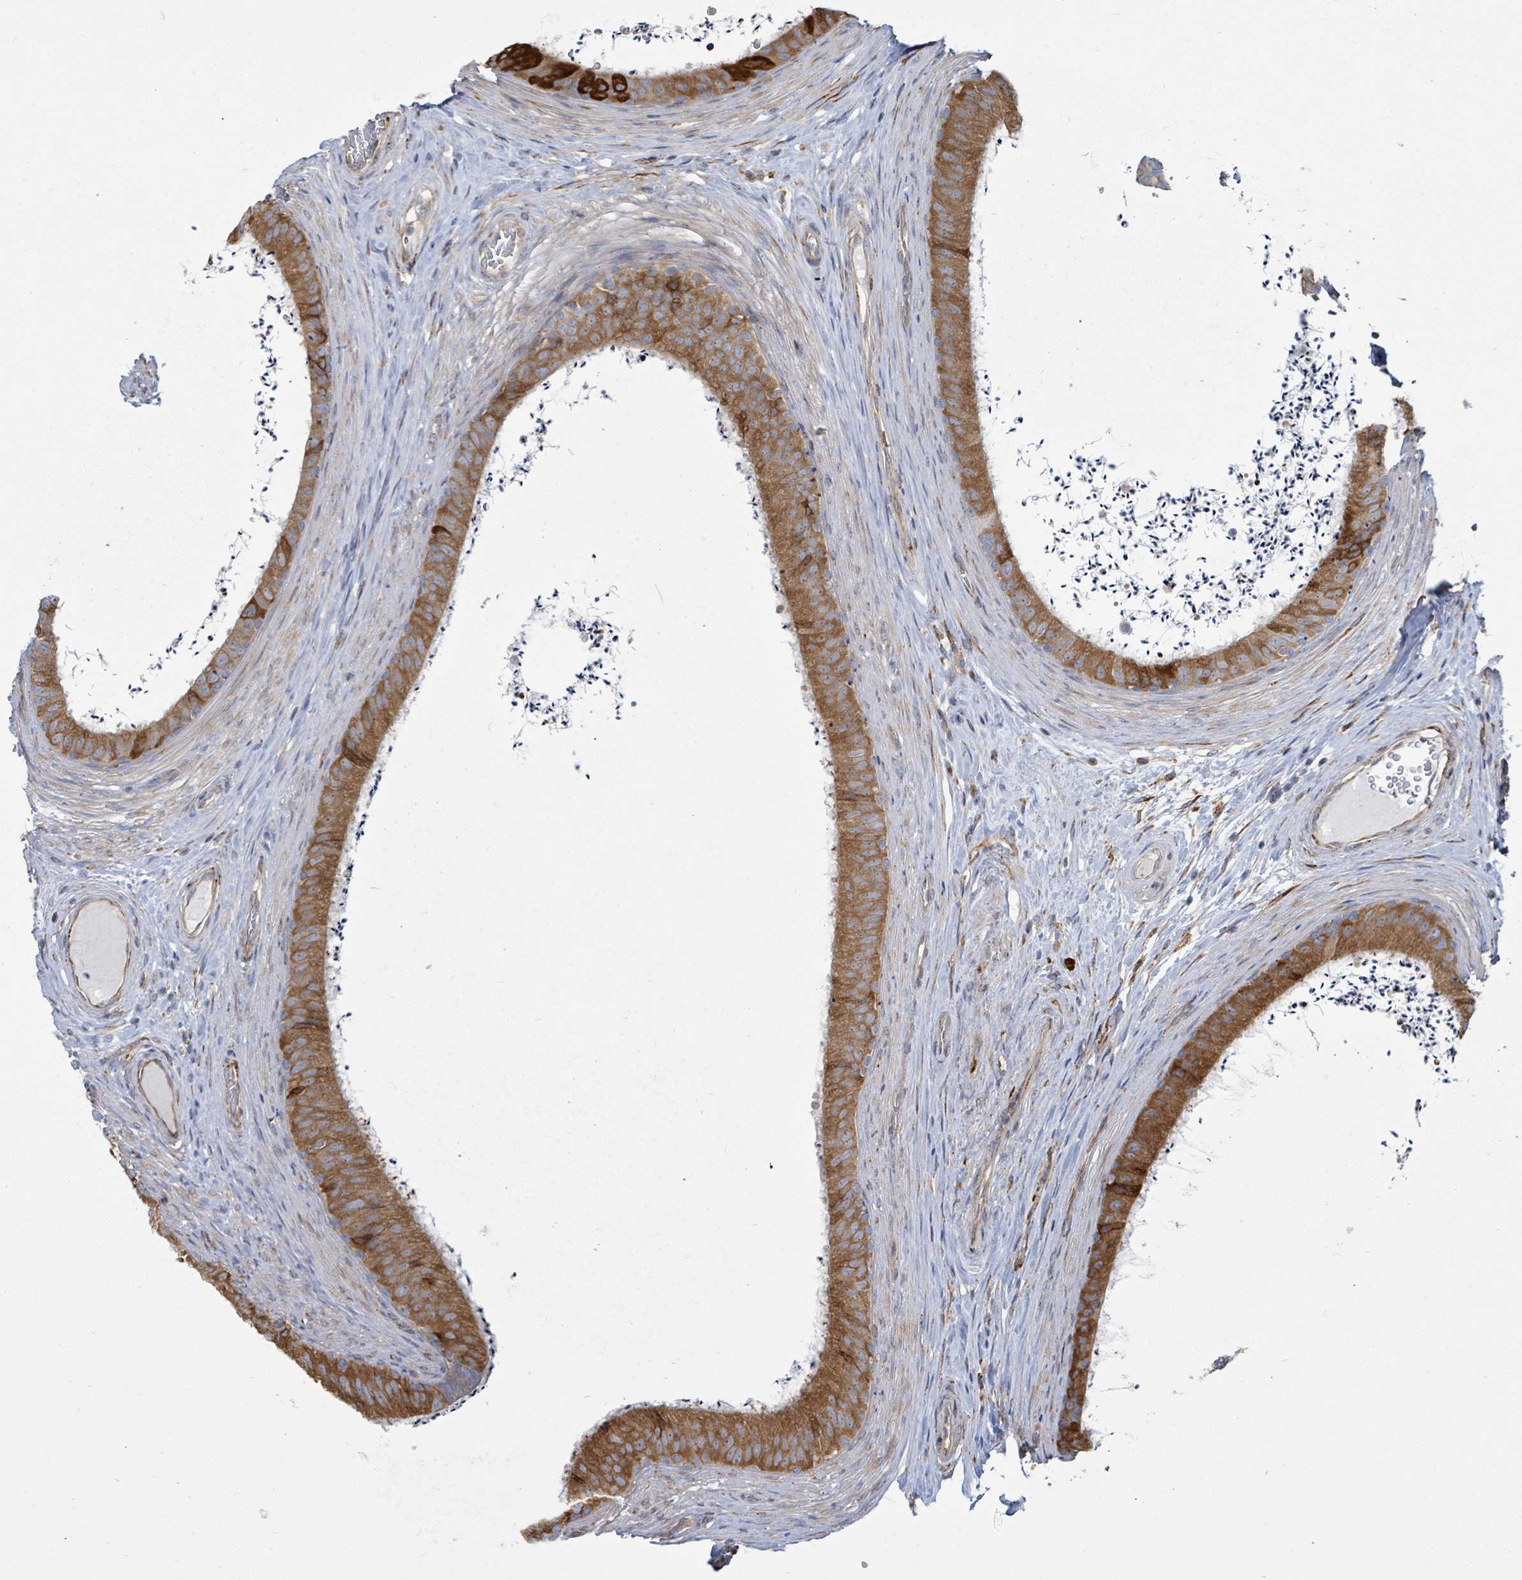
{"staining": {"intensity": "moderate", "quantity": ">75%", "location": "cytoplasmic/membranous"}, "tissue": "epididymis", "cell_type": "Glandular cells", "image_type": "normal", "snomed": [{"axis": "morphology", "description": "Normal tissue, NOS"}, {"axis": "topography", "description": "Testis"}, {"axis": "topography", "description": "Epididymis"}], "caption": "The histopathology image exhibits staining of unremarkable epididymis, revealing moderate cytoplasmic/membranous protein staining (brown color) within glandular cells.", "gene": "RFPL4AL1", "patient": {"sex": "male", "age": 41}}